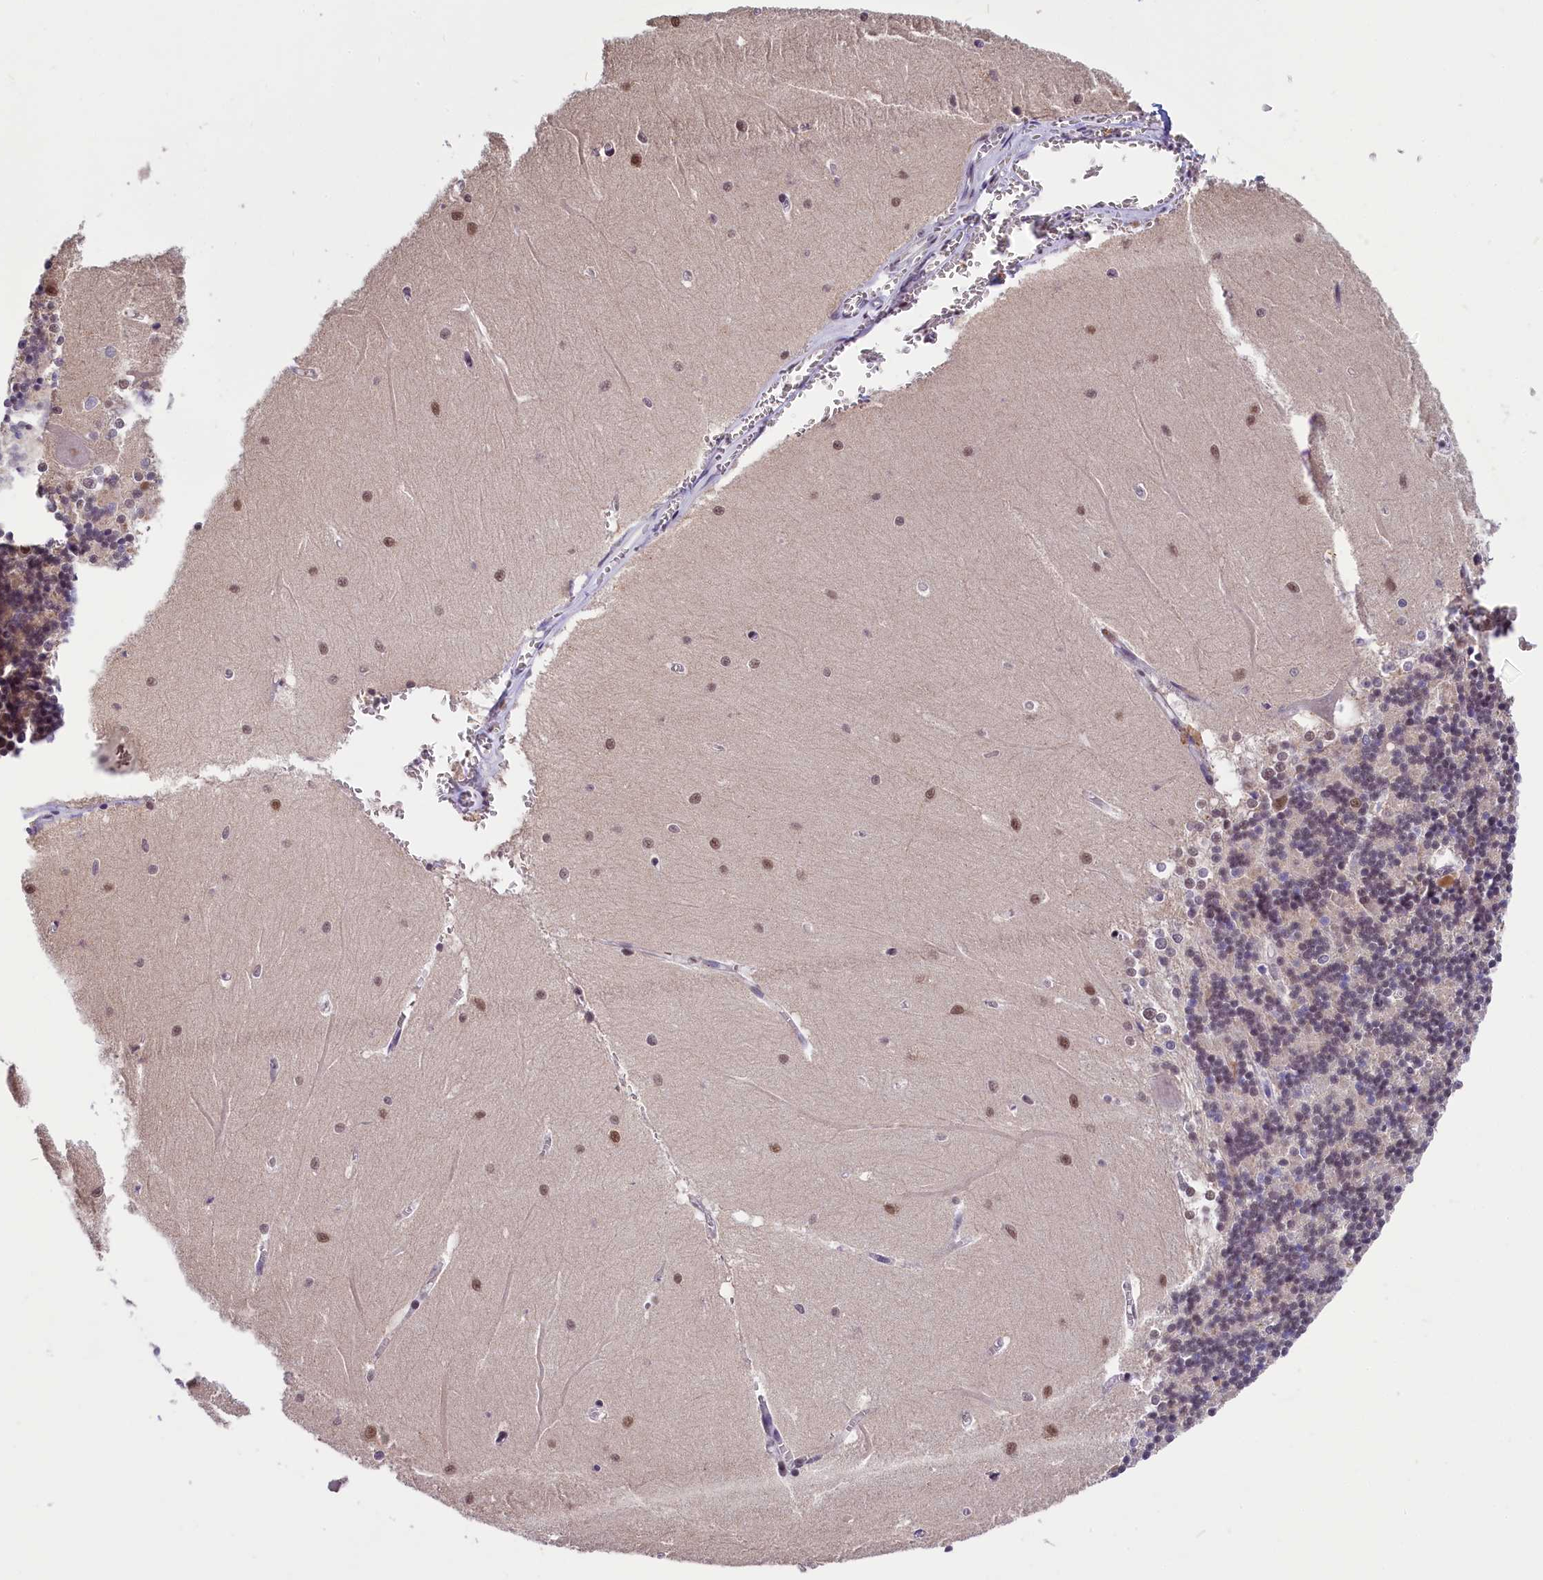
{"staining": {"intensity": "moderate", "quantity": "25%-75%", "location": "nuclear"}, "tissue": "cerebellum", "cell_type": "Cells in granular layer", "image_type": "normal", "snomed": [{"axis": "morphology", "description": "Normal tissue, NOS"}, {"axis": "topography", "description": "Cerebellum"}], "caption": "The micrograph displays staining of benign cerebellum, revealing moderate nuclear protein expression (brown color) within cells in granular layer.", "gene": "ZC3H4", "patient": {"sex": "male", "age": 37}}